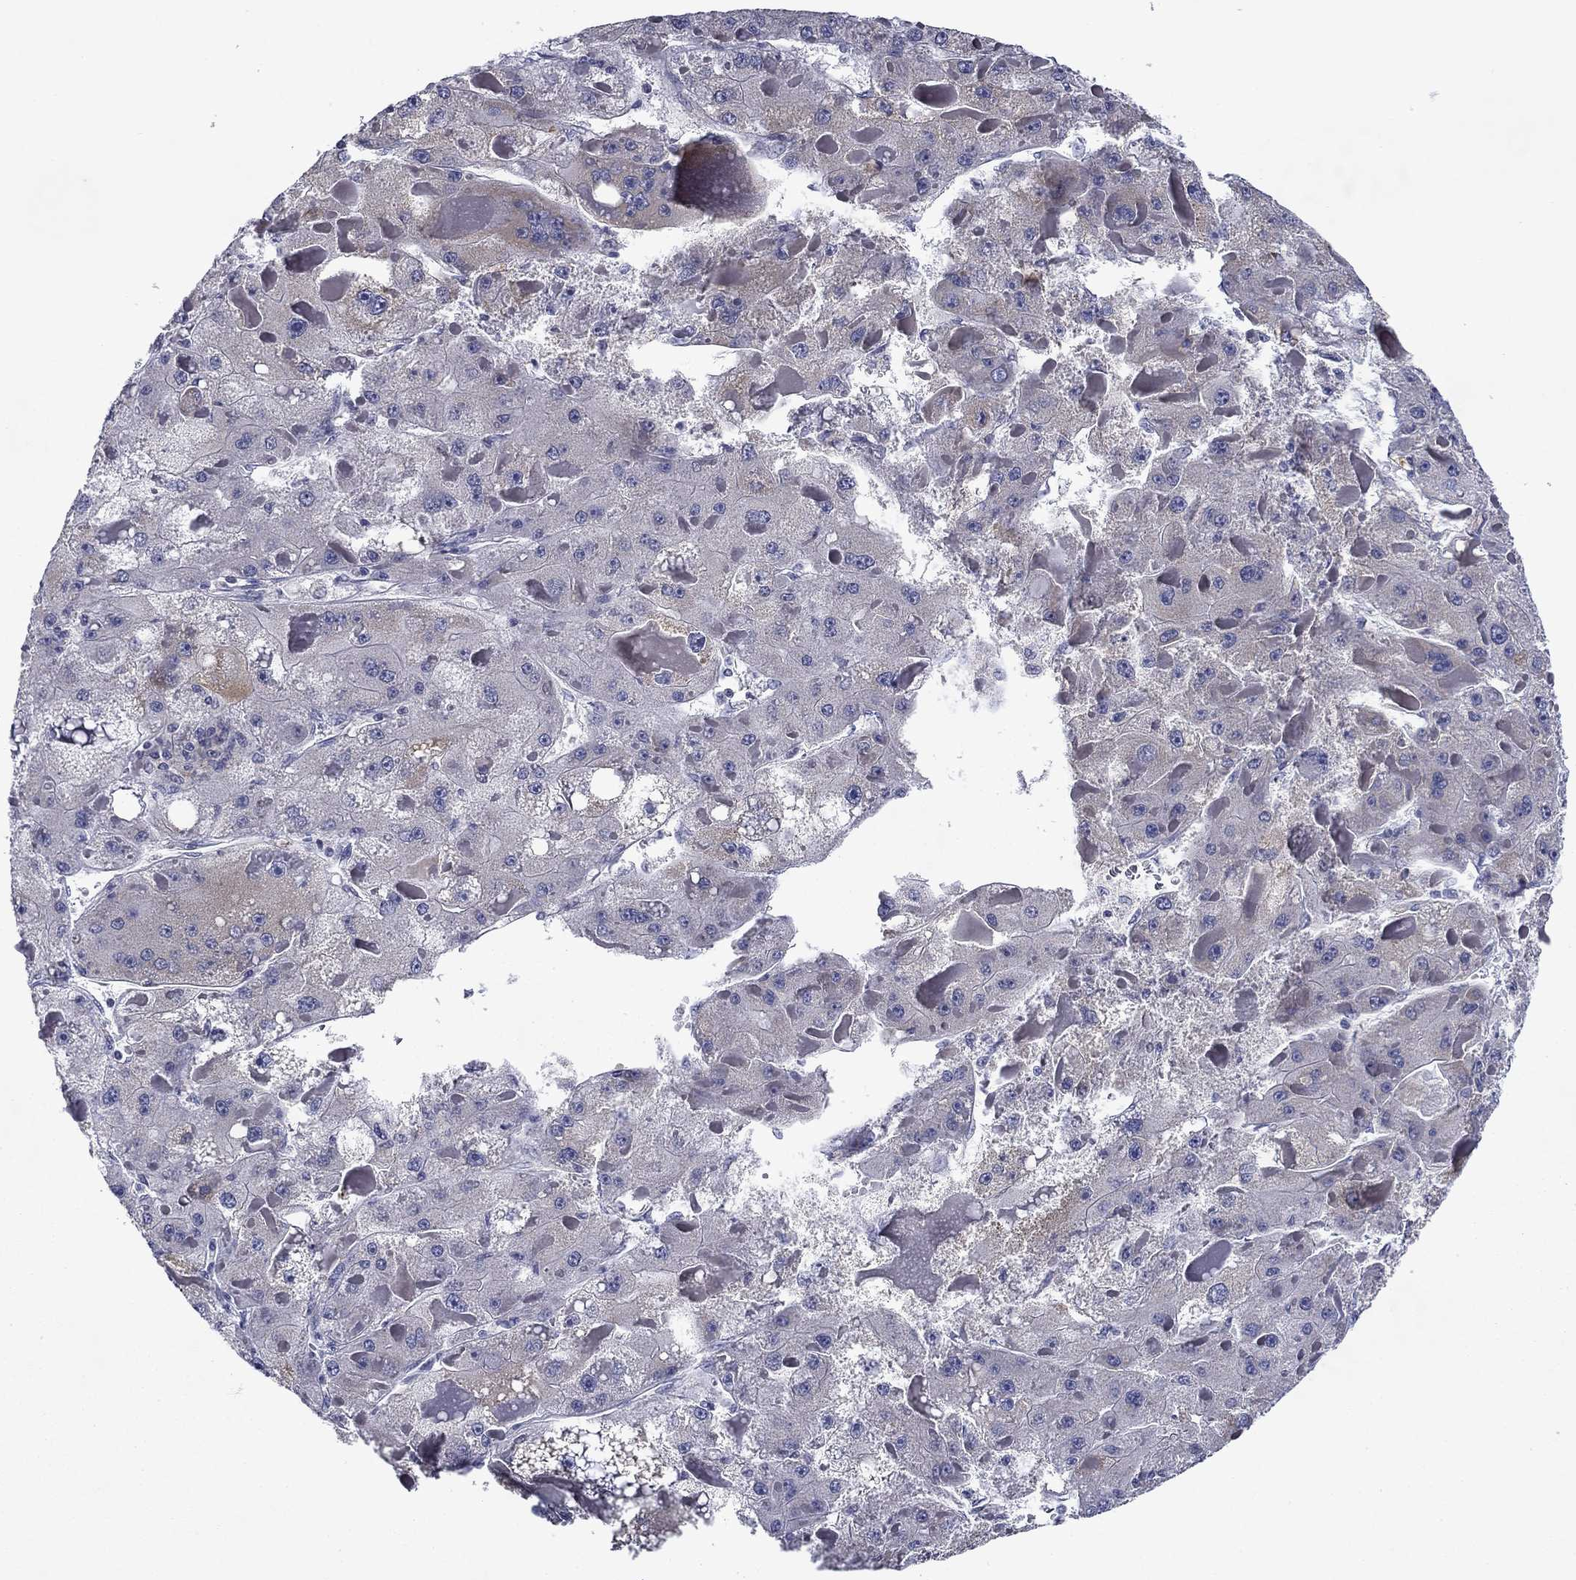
{"staining": {"intensity": "moderate", "quantity": "<25%", "location": "cytoplasmic/membranous"}, "tissue": "liver cancer", "cell_type": "Tumor cells", "image_type": "cancer", "snomed": [{"axis": "morphology", "description": "Carcinoma, Hepatocellular, NOS"}, {"axis": "topography", "description": "Liver"}], "caption": "Brown immunohistochemical staining in liver cancer reveals moderate cytoplasmic/membranous expression in about <25% of tumor cells.", "gene": "SPATA7", "patient": {"sex": "female", "age": 73}}